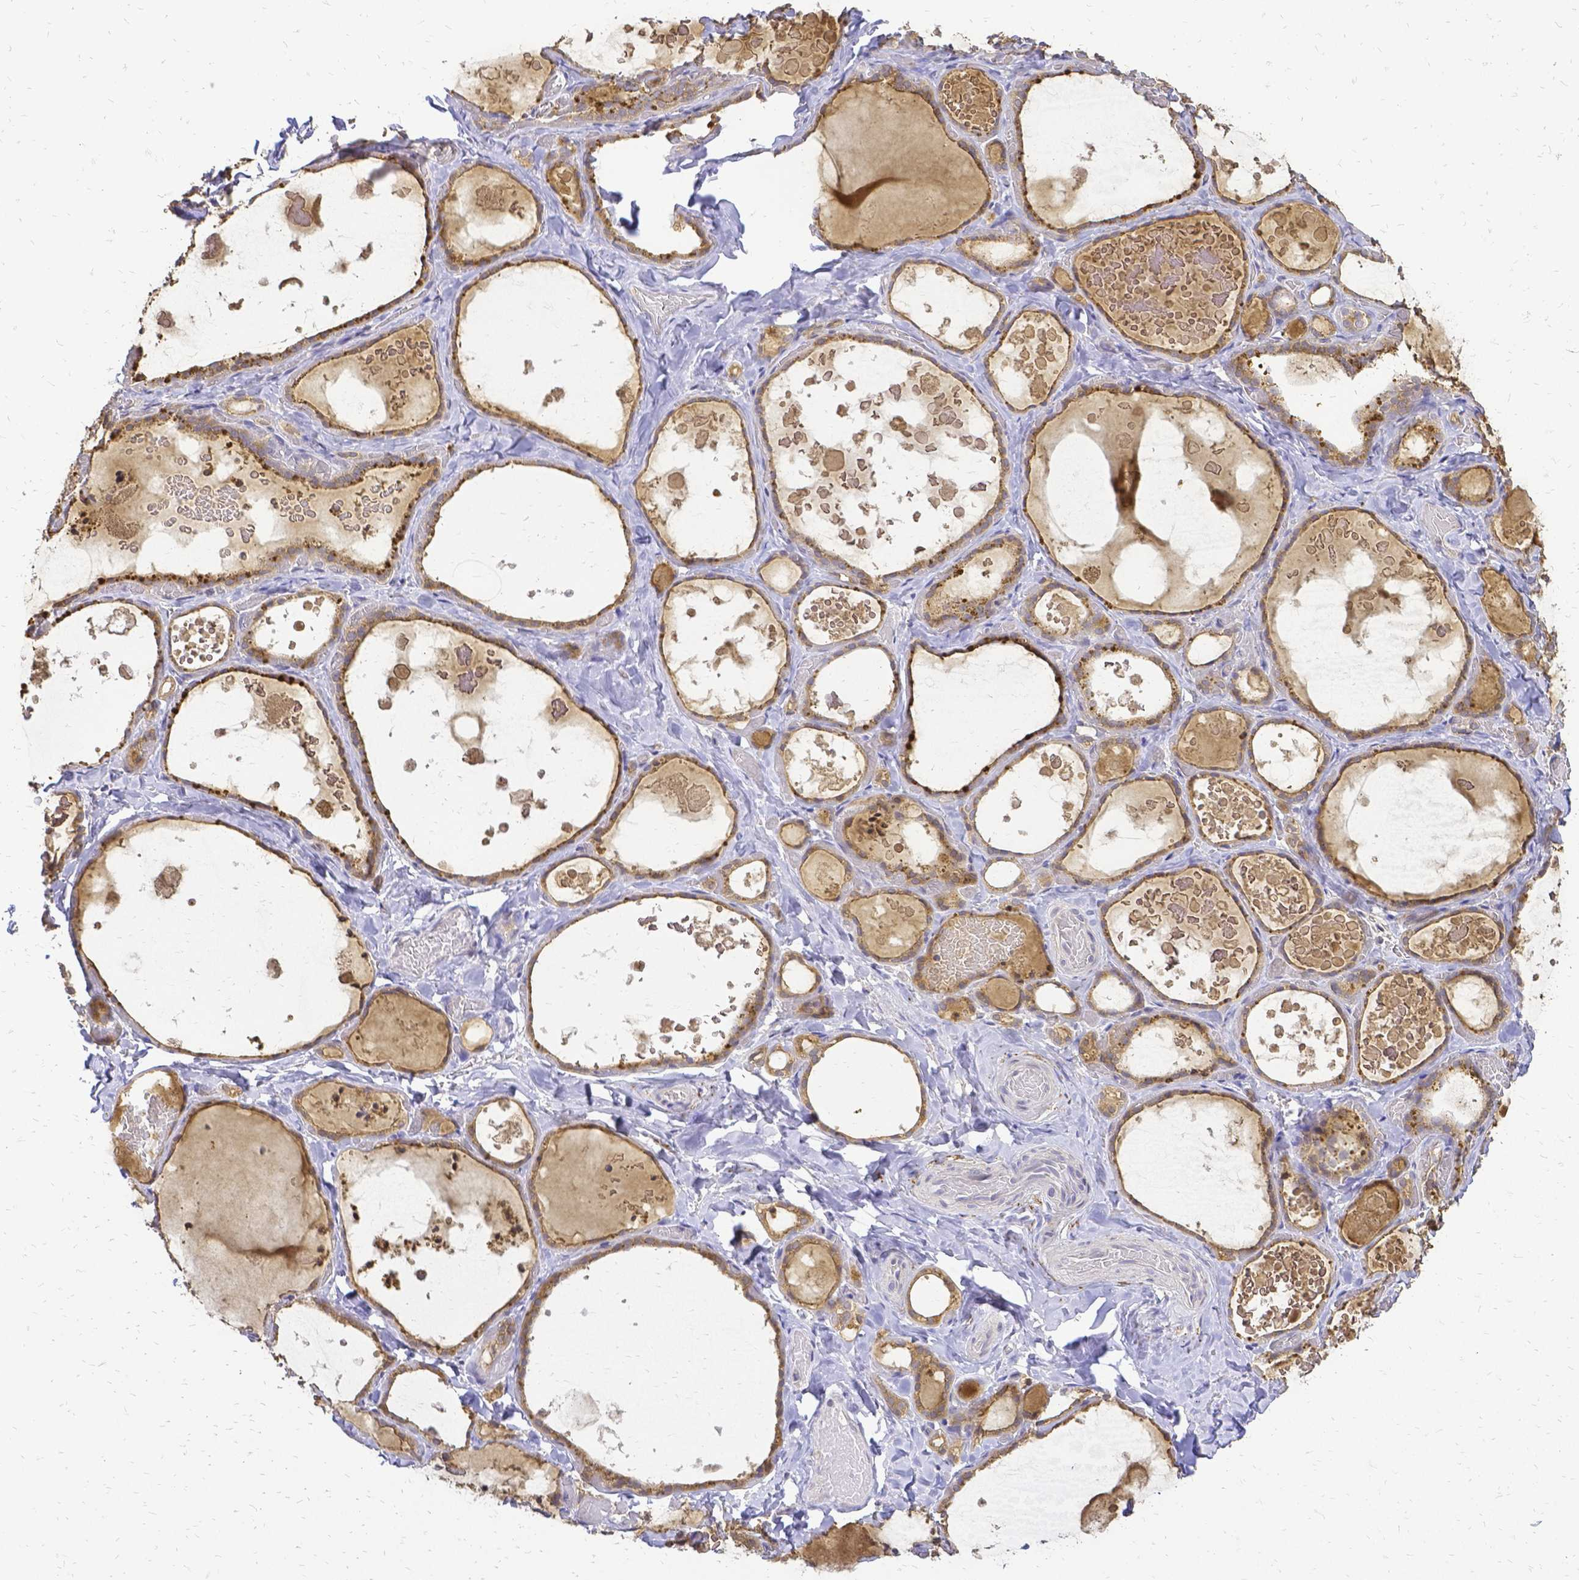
{"staining": {"intensity": "moderate", "quantity": ">75%", "location": "cytoplasmic/membranous"}, "tissue": "thyroid gland", "cell_type": "Glandular cells", "image_type": "normal", "snomed": [{"axis": "morphology", "description": "Normal tissue, NOS"}, {"axis": "topography", "description": "Thyroid gland"}], "caption": "Moderate cytoplasmic/membranous staining is identified in approximately >75% of glandular cells in normal thyroid gland. The protein of interest is shown in brown color, while the nuclei are stained blue.", "gene": "CIB1", "patient": {"sex": "female", "age": 56}}